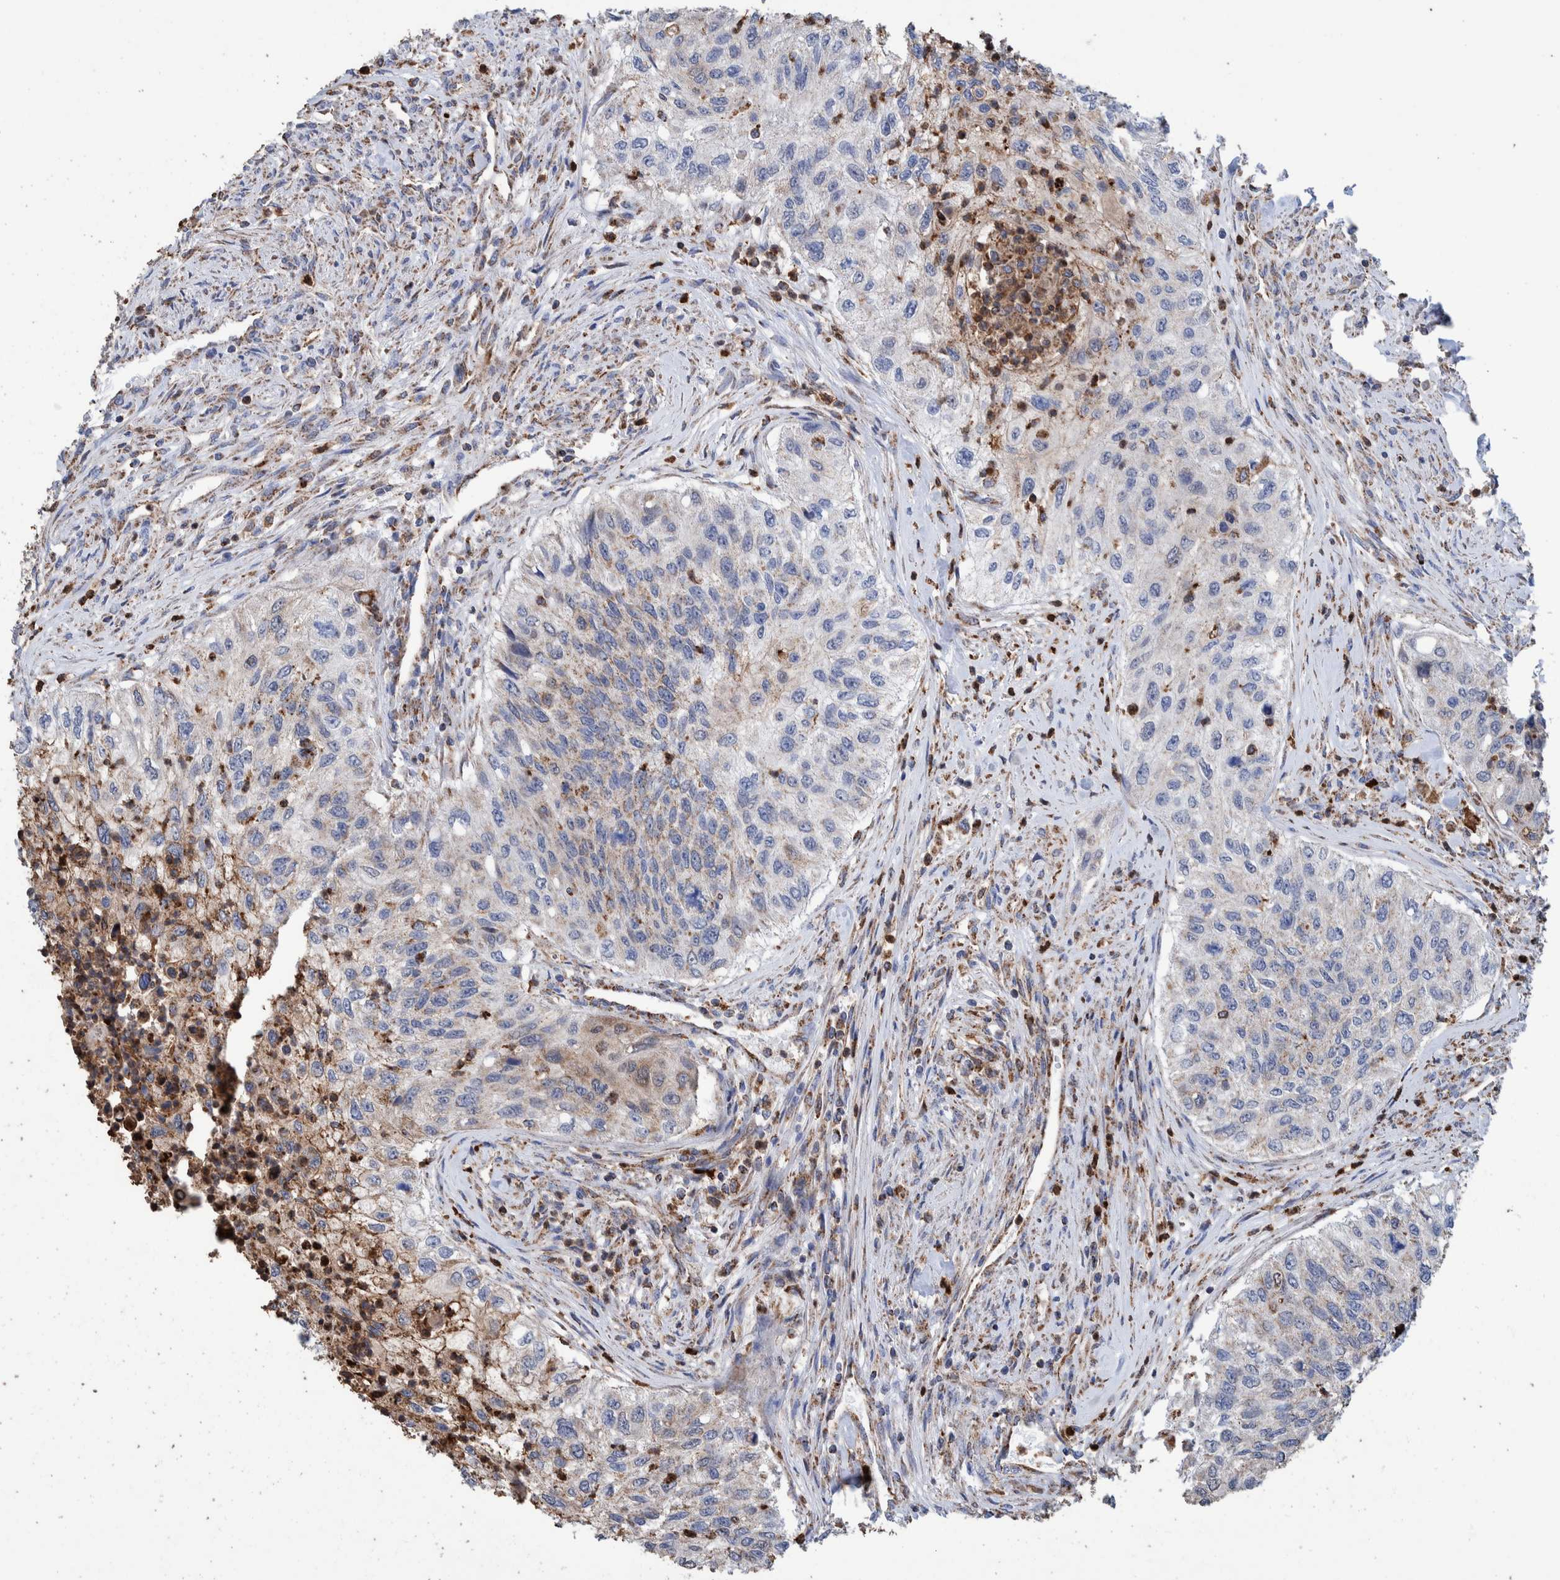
{"staining": {"intensity": "weak", "quantity": "<25%", "location": "cytoplasmic/membranous"}, "tissue": "urothelial cancer", "cell_type": "Tumor cells", "image_type": "cancer", "snomed": [{"axis": "morphology", "description": "Urothelial carcinoma, High grade"}, {"axis": "topography", "description": "Urinary bladder"}], "caption": "An immunohistochemistry image of urothelial cancer is shown. There is no staining in tumor cells of urothelial cancer.", "gene": "DECR1", "patient": {"sex": "female", "age": 60}}